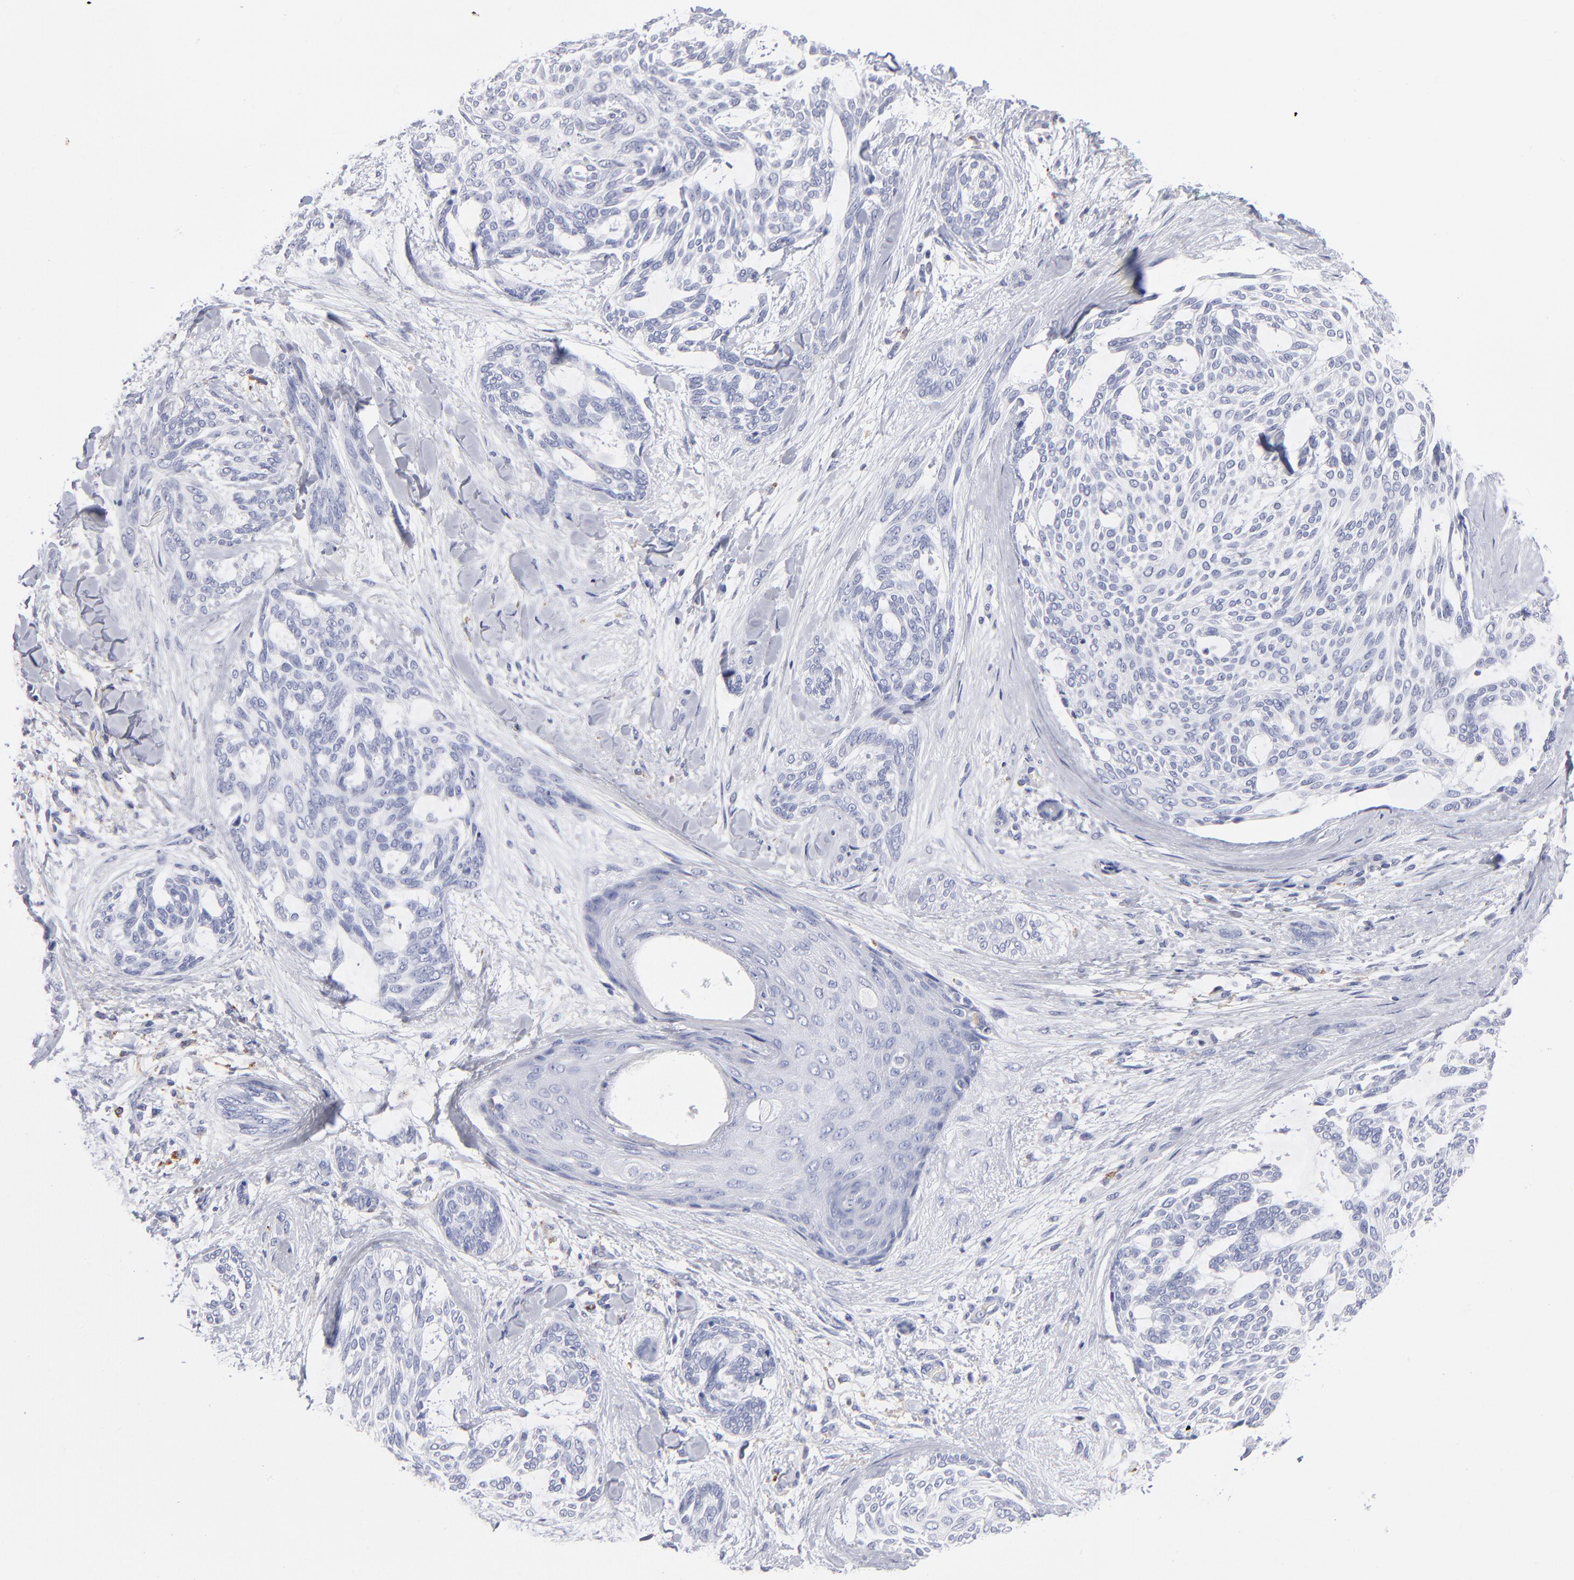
{"staining": {"intensity": "negative", "quantity": "none", "location": "none"}, "tissue": "skin cancer", "cell_type": "Tumor cells", "image_type": "cancer", "snomed": [{"axis": "morphology", "description": "Normal tissue, NOS"}, {"axis": "morphology", "description": "Basal cell carcinoma"}, {"axis": "topography", "description": "Skin"}], "caption": "DAB immunohistochemical staining of human basal cell carcinoma (skin) exhibits no significant positivity in tumor cells.", "gene": "CD180", "patient": {"sex": "female", "age": 71}}